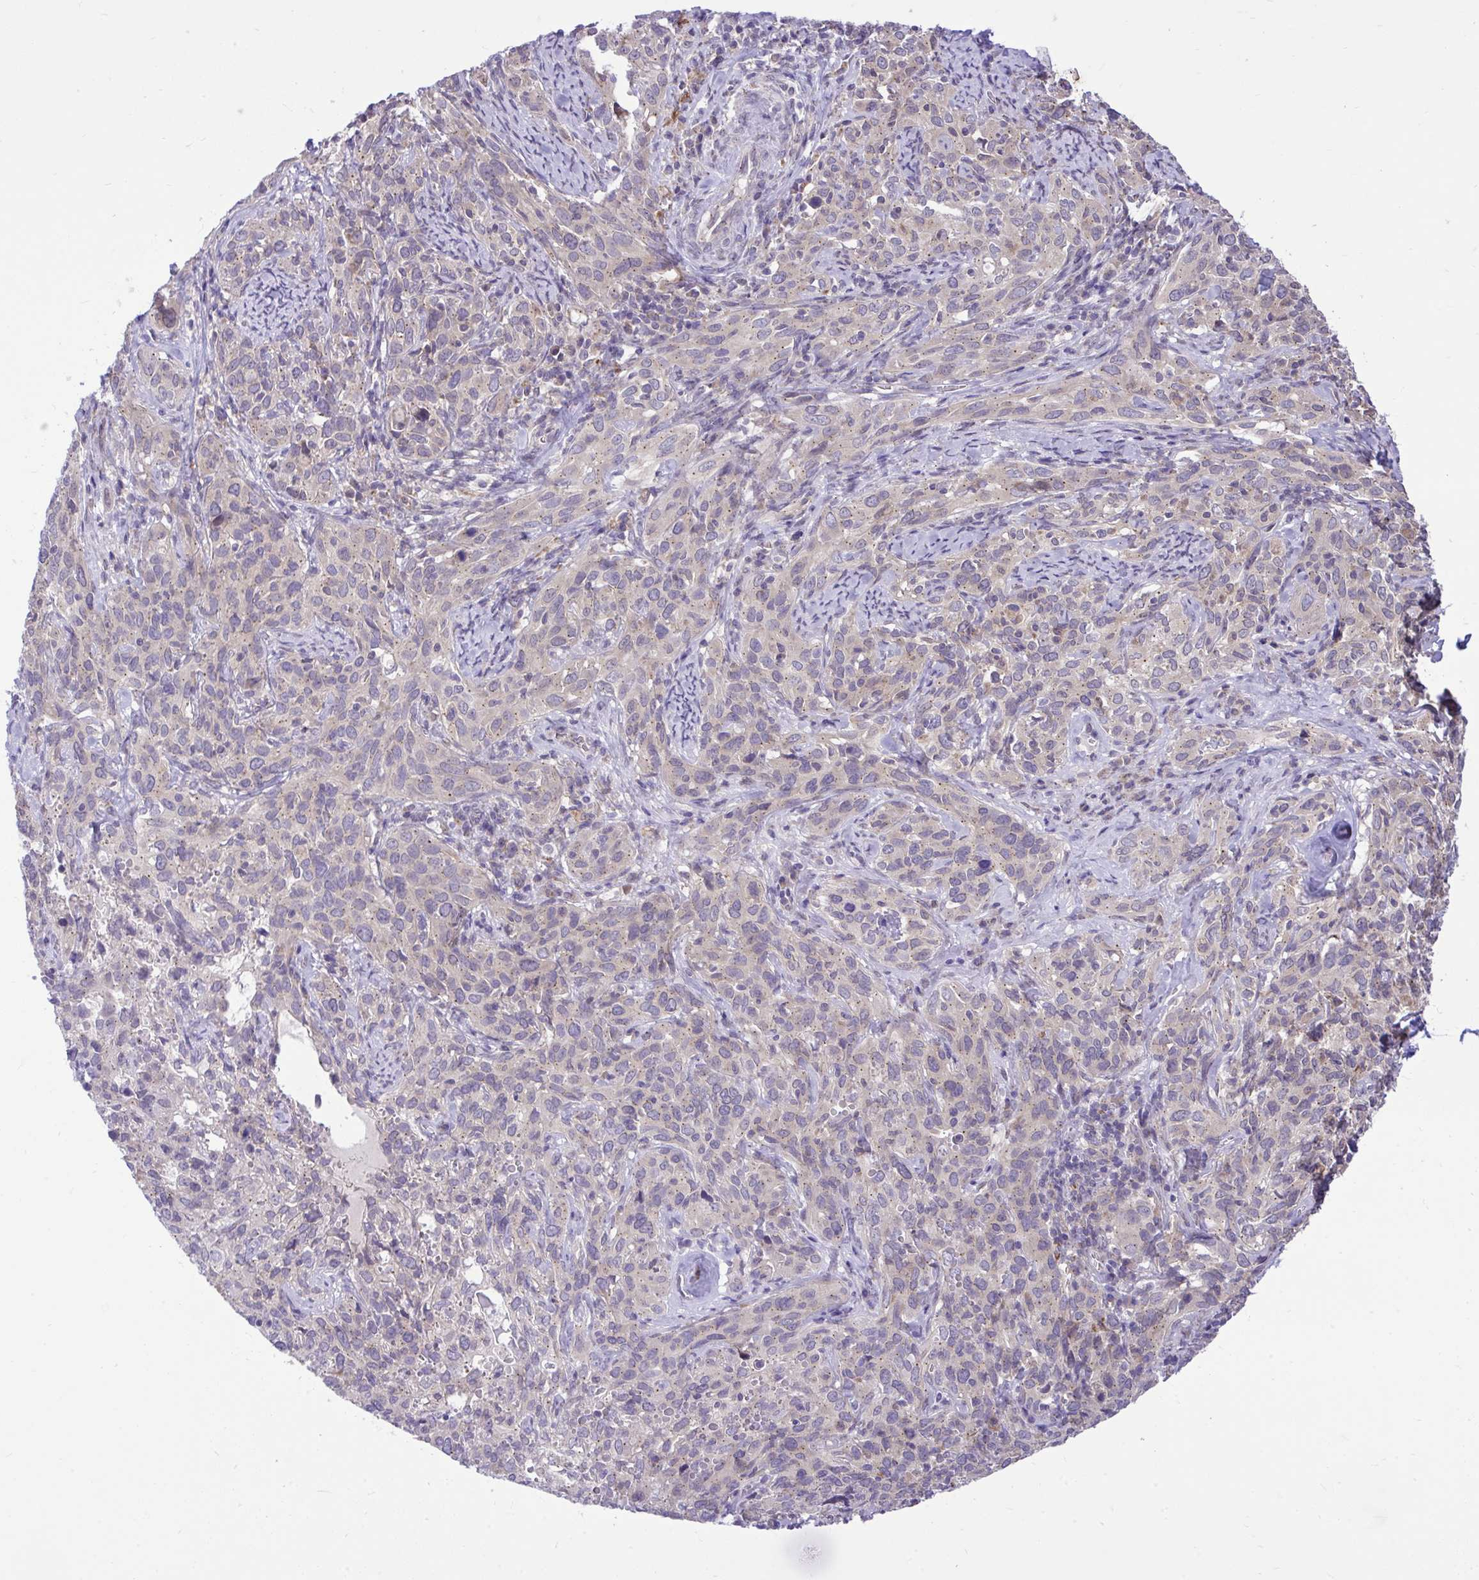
{"staining": {"intensity": "weak", "quantity": "<25%", "location": "cytoplasmic/membranous"}, "tissue": "cervical cancer", "cell_type": "Tumor cells", "image_type": "cancer", "snomed": [{"axis": "morphology", "description": "Squamous cell carcinoma, NOS"}, {"axis": "topography", "description": "Cervix"}], "caption": "This is an immunohistochemistry (IHC) micrograph of human cervical cancer (squamous cell carcinoma). There is no staining in tumor cells.", "gene": "CEACAM18", "patient": {"sex": "female", "age": 51}}